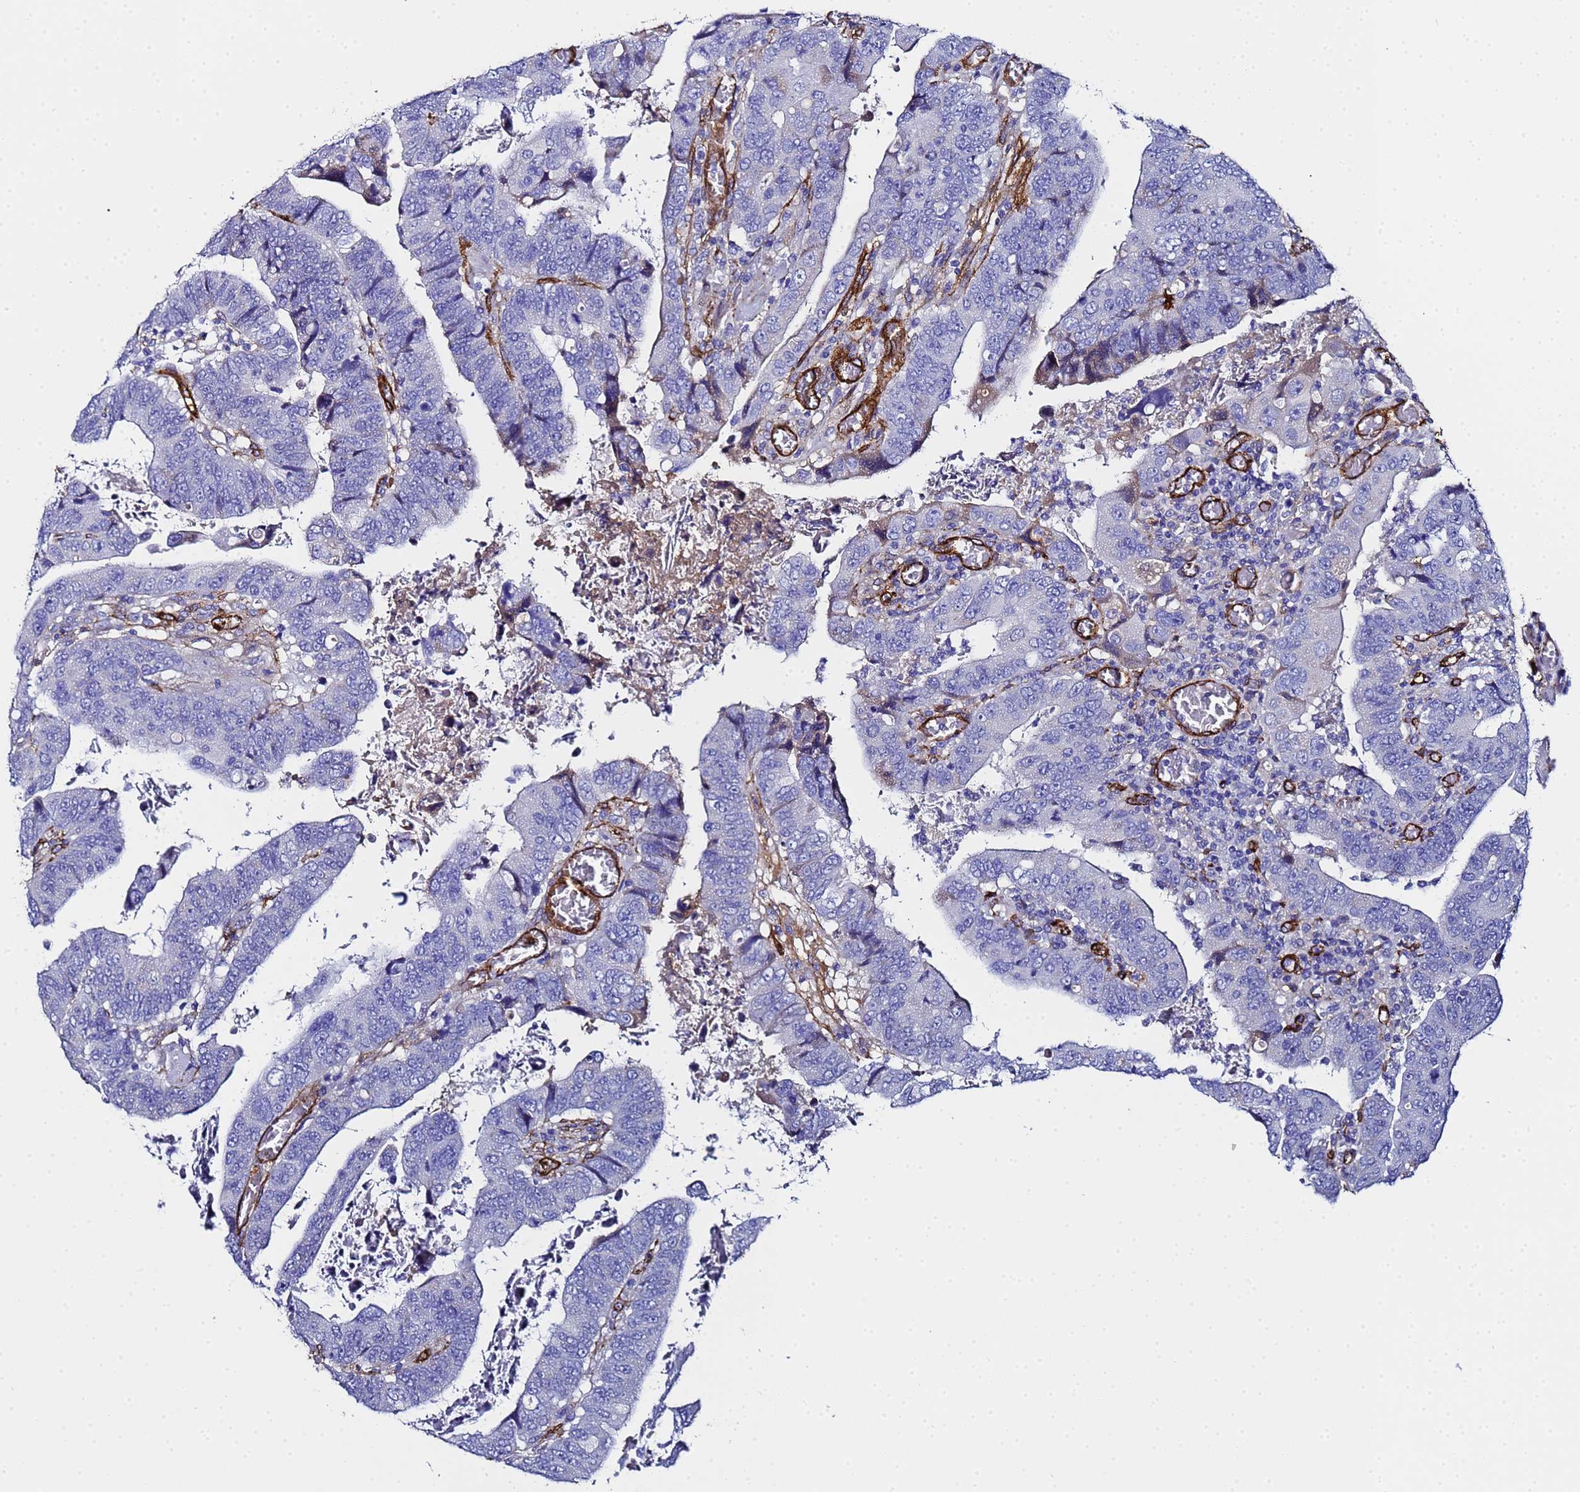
{"staining": {"intensity": "negative", "quantity": "none", "location": "none"}, "tissue": "colorectal cancer", "cell_type": "Tumor cells", "image_type": "cancer", "snomed": [{"axis": "morphology", "description": "Normal tissue, NOS"}, {"axis": "morphology", "description": "Adenocarcinoma, NOS"}, {"axis": "topography", "description": "Rectum"}], "caption": "Colorectal cancer was stained to show a protein in brown. There is no significant expression in tumor cells. The staining is performed using DAB (3,3'-diaminobenzidine) brown chromogen with nuclei counter-stained in using hematoxylin.", "gene": "ADIPOQ", "patient": {"sex": "female", "age": 65}}